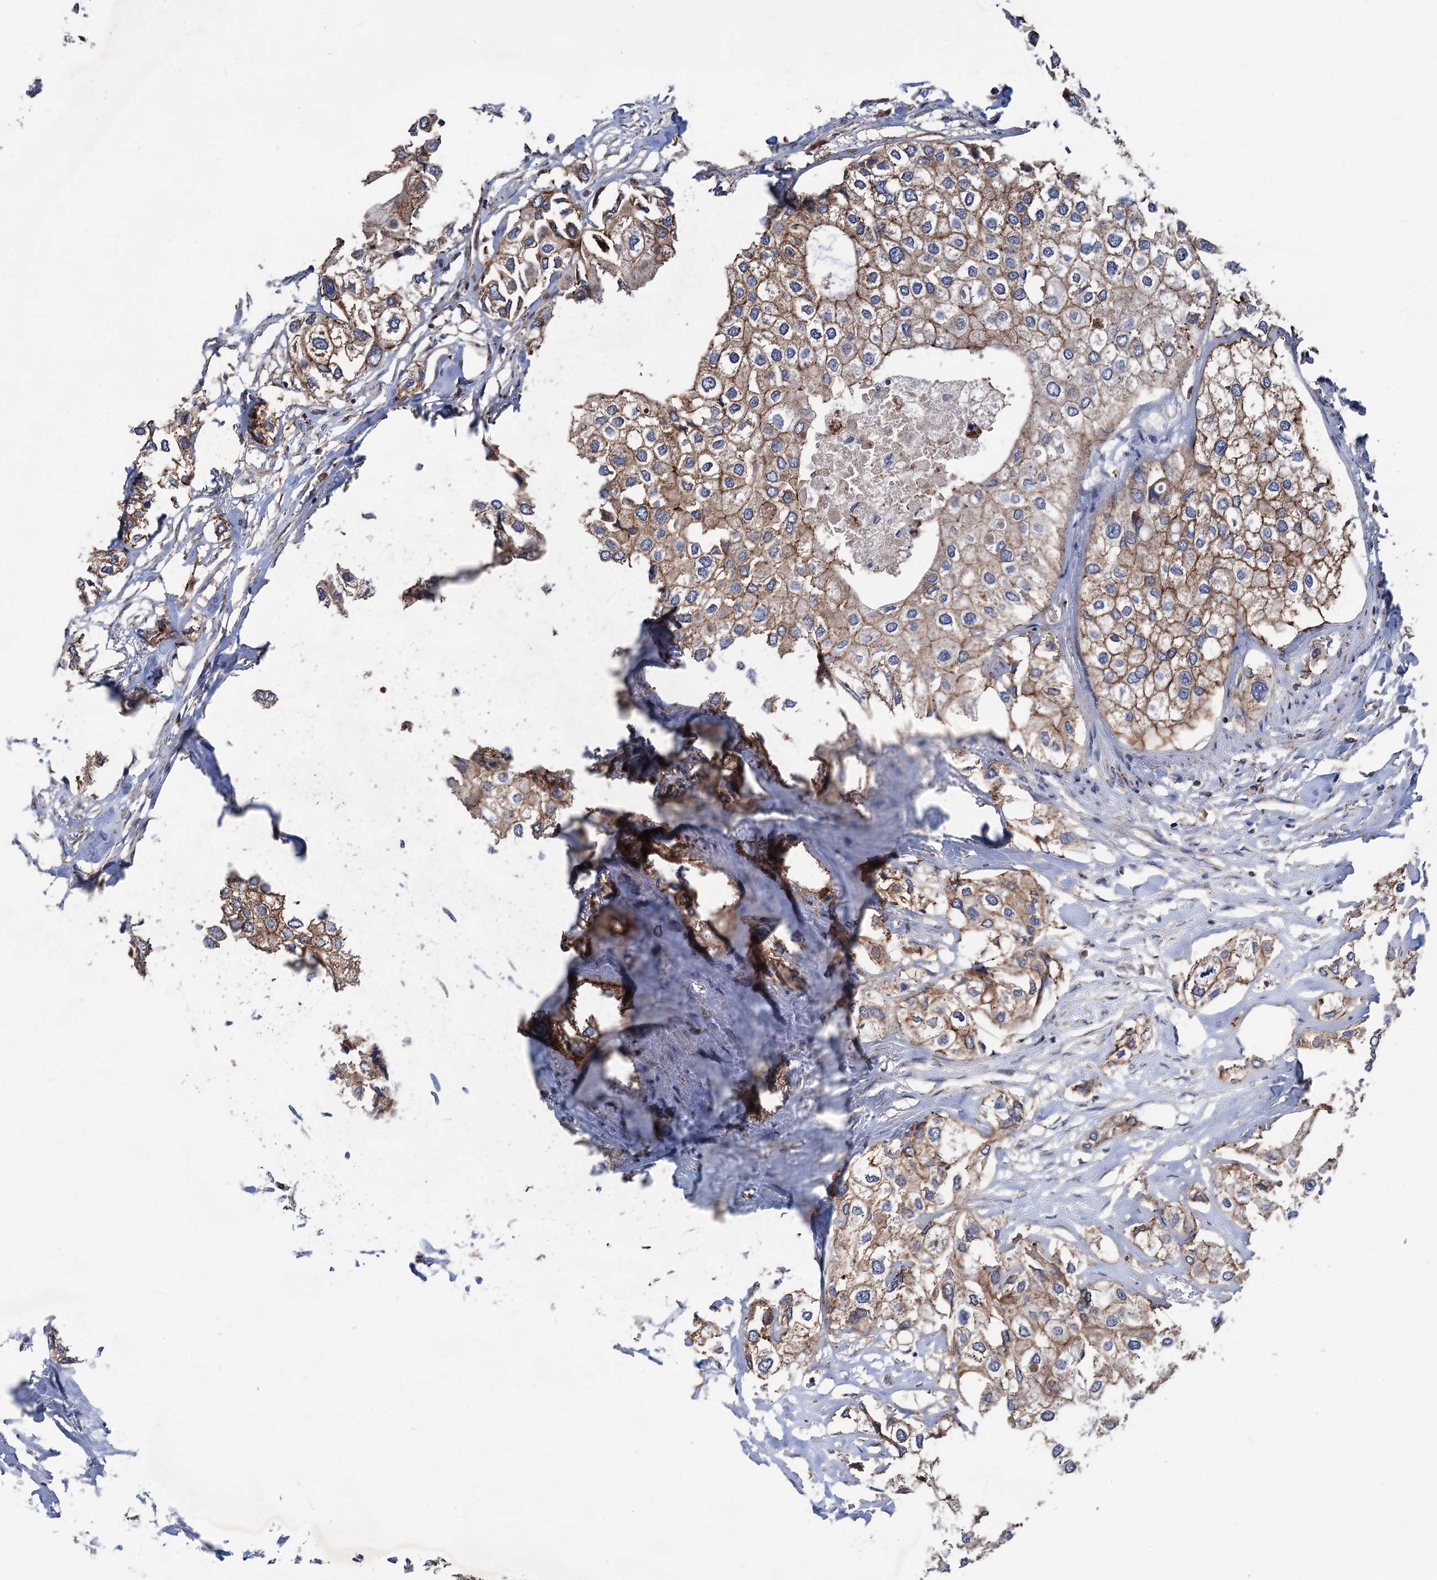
{"staining": {"intensity": "moderate", "quantity": ">75%", "location": "cytoplasmic/membranous"}, "tissue": "urothelial cancer", "cell_type": "Tumor cells", "image_type": "cancer", "snomed": [{"axis": "morphology", "description": "Urothelial carcinoma, High grade"}, {"axis": "topography", "description": "Urinary bladder"}], "caption": "An image showing moderate cytoplasmic/membranous positivity in approximately >75% of tumor cells in urothelial cancer, as visualized by brown immunohistochemical staining.", "gene": "DGLUCY", "patient": {"sex": "male", "age": 64}}